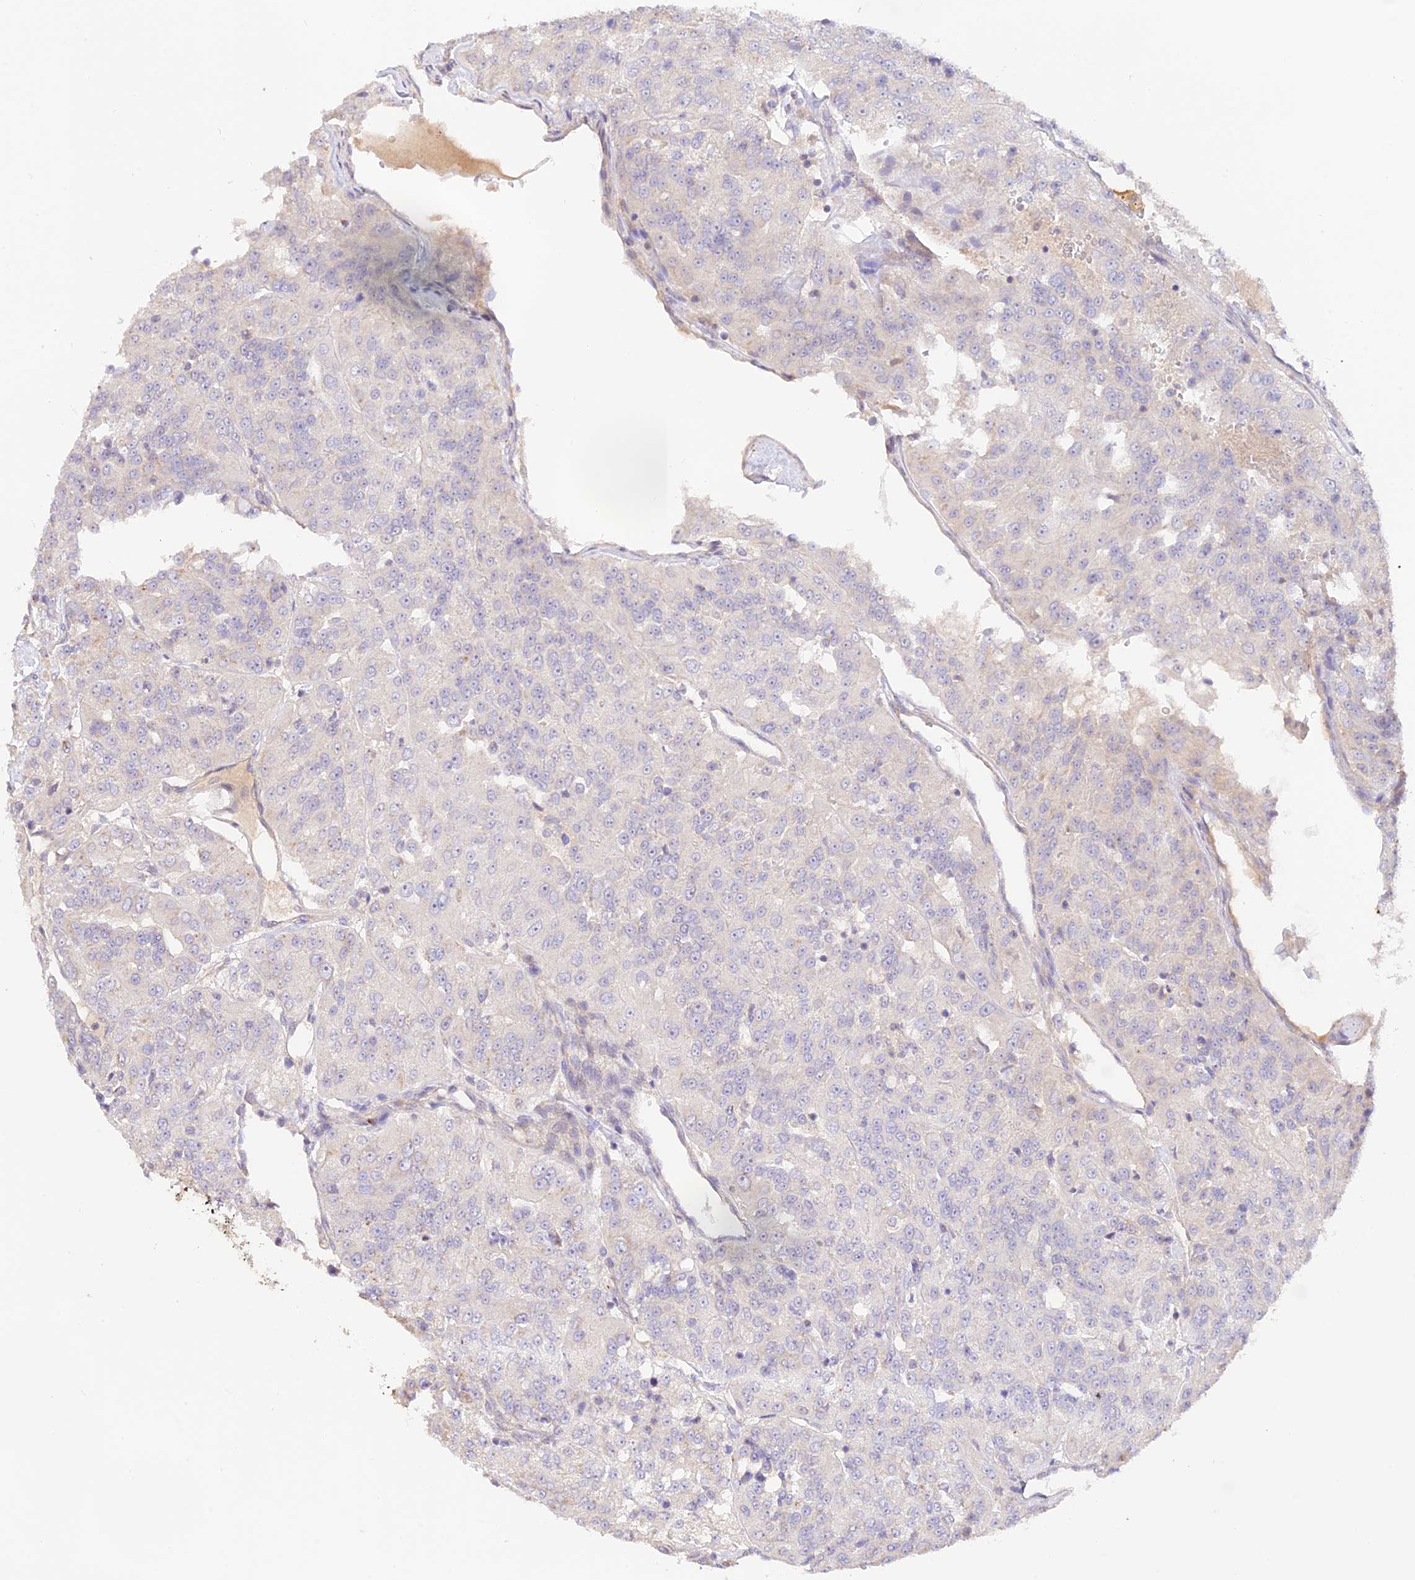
{"staining": {"intensity": "negative", "quantity": "none", "location": "none"}, "tissue": "renal cancer", "cell_type": "Tumor cells", "image_type": "cancer", "snomed": [{"axis": "morphology", "description": "Adenocarcinoma, NOS"}, {"axis": "topography", "description": "Kidney"}], "caption": "A high-resolution photomicrograph shows immunohistochemistry (IHC) staining of renal cancer, which shows no significant staining in tumor cells.", "gene": "CAMSAP3", "patient": {"sex": "female", "age": 63}}